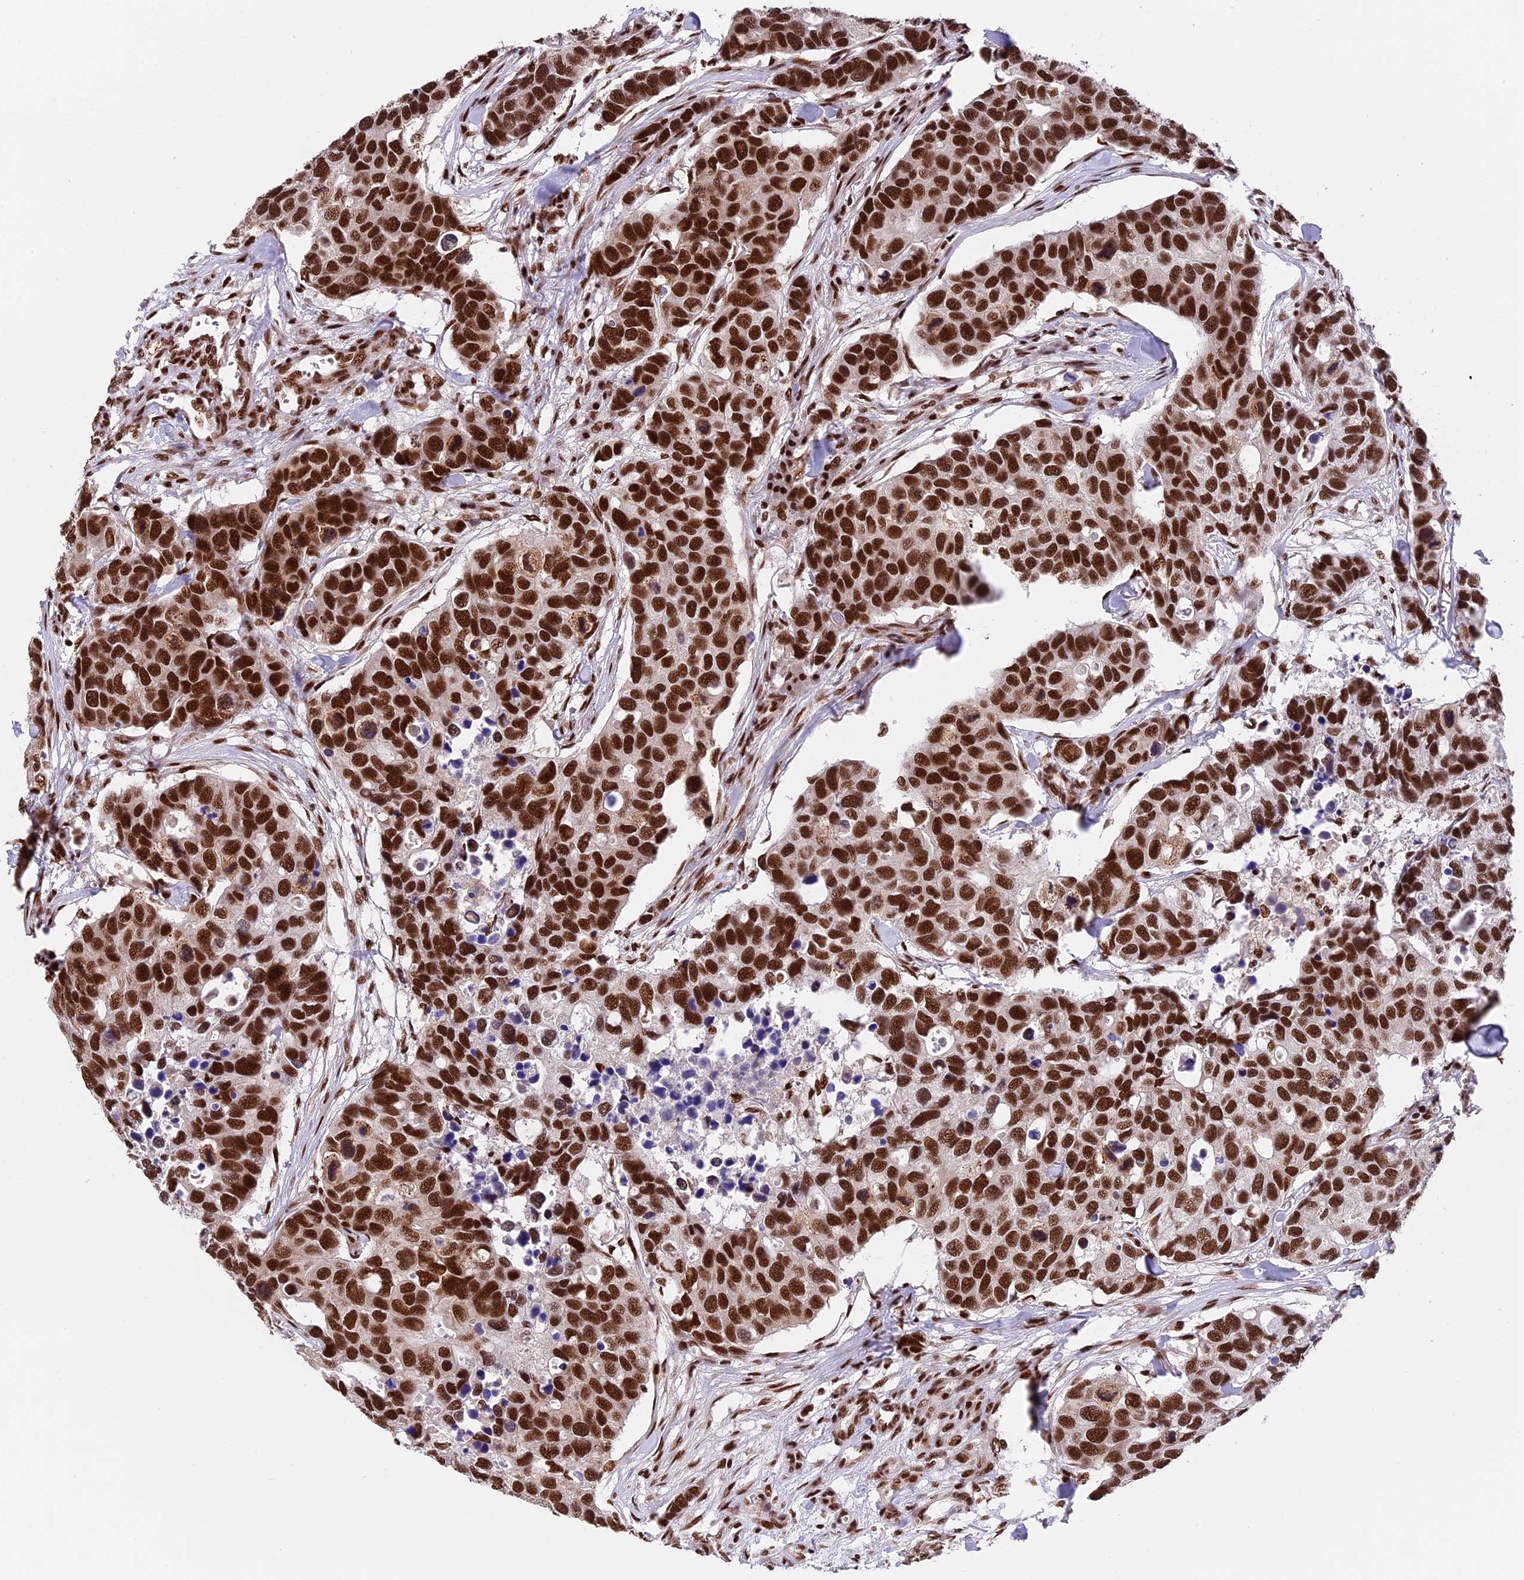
{"staining": {"intensity": "strong", "quantity": ">75%", "location": "nuclear"}, "tissue": "breast cancer", "cell_type": "Tumor cells", "image_type": "cancer", "snomed": [{"axis": "morphology", "description": "Duct carcinoma"}, {"axis": "topography", "description": "Breast"}], "caption": "Immunohistochemistry histopathology image of human invasive ductal carcinoma (breast) stained for a protein (brown), which shows high levels of strong nuclear staining in about >75% of tumor cells.", "gene": "RAMAC", "patient": {"sex": "female", "age": 83}}